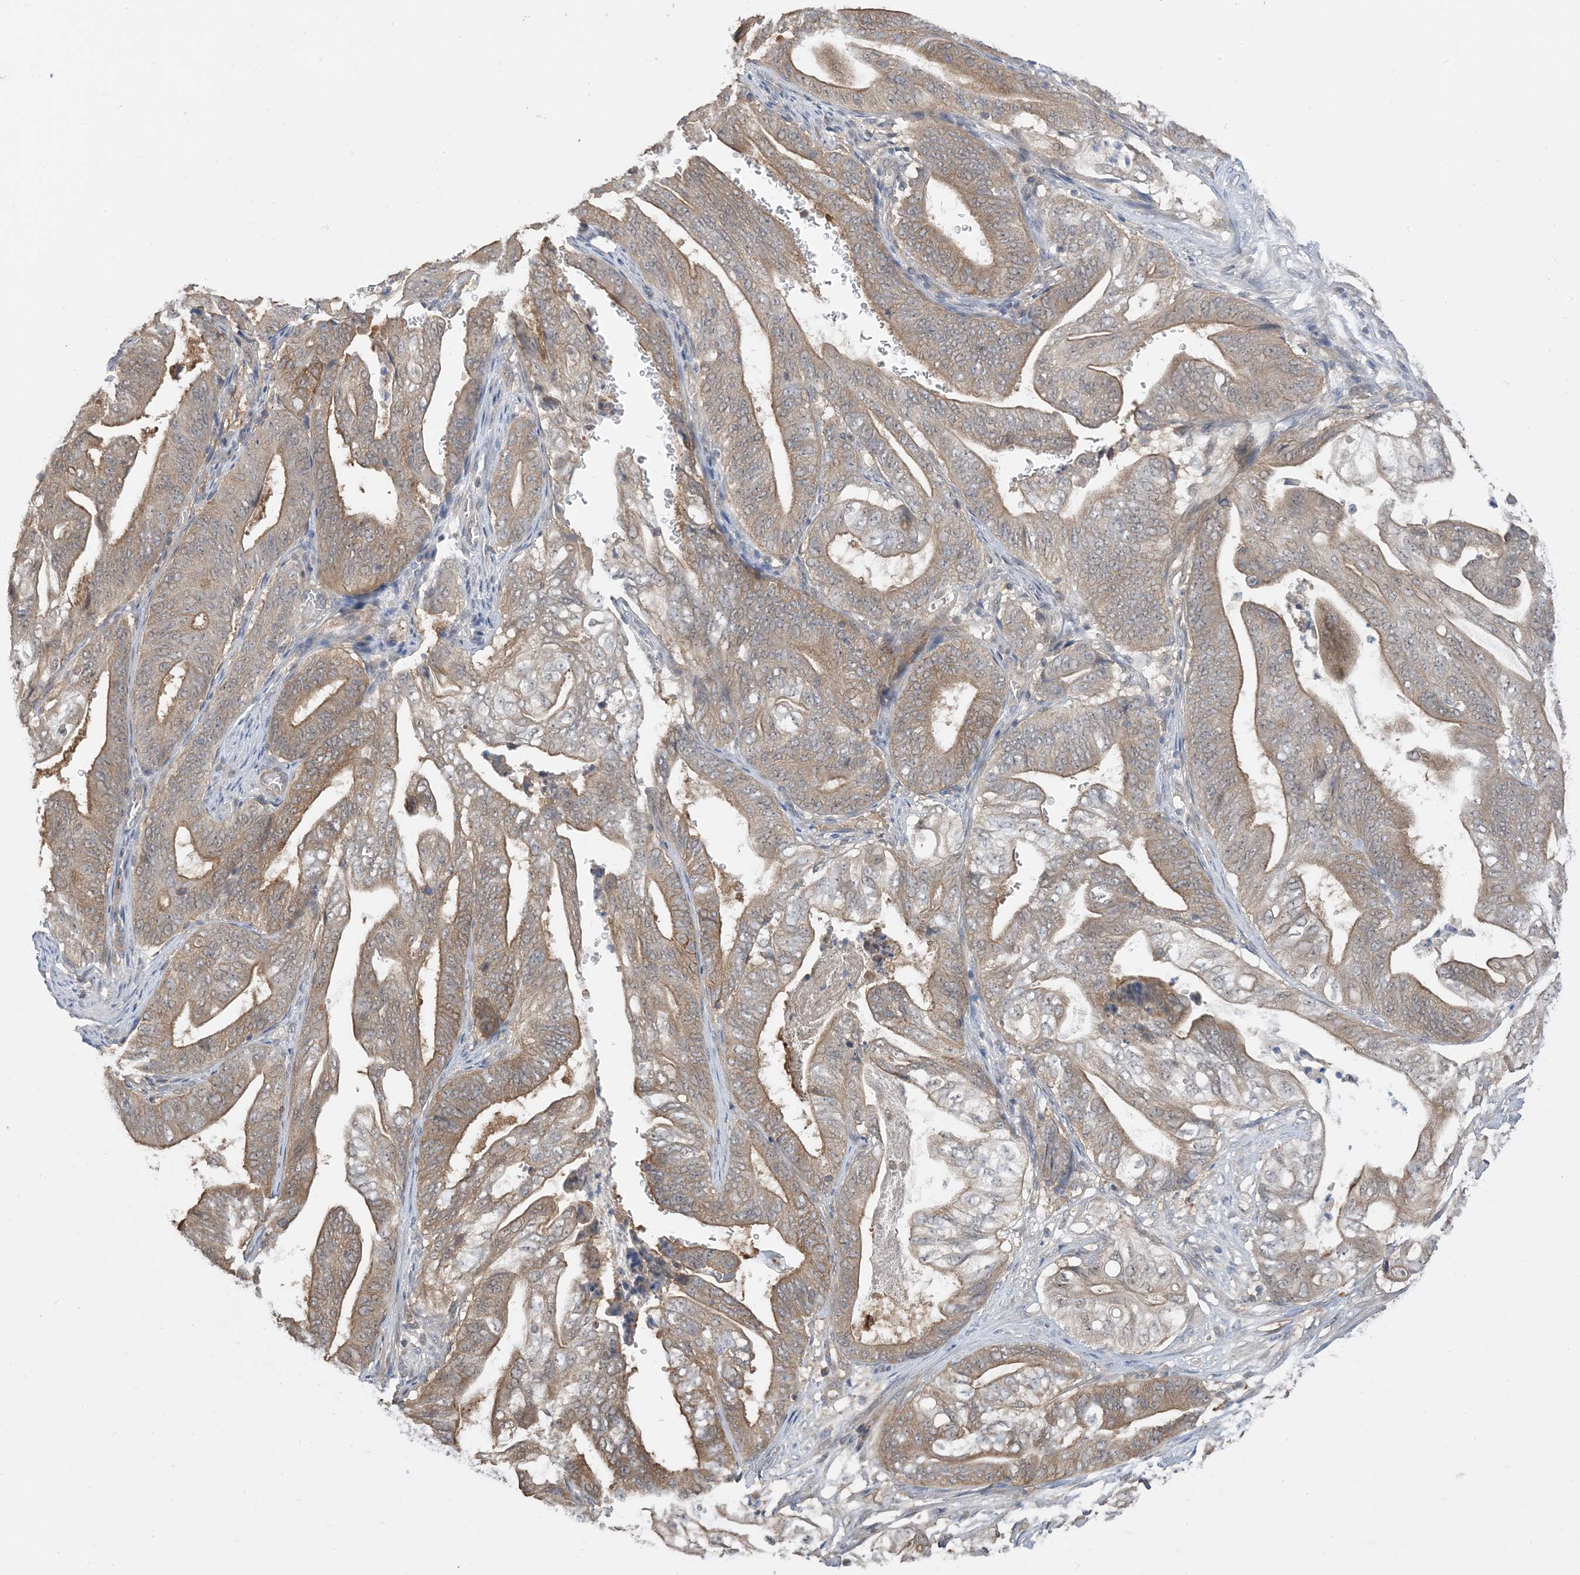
{"staining": {"intensity": "moderate", "quantity": ">75%", "location": "cytoplasmic/membranous"}, "tissue": "stomach cancer", "cell_type": "Tumor cells", "image_type": "cancer", "snomed": [{"axis": "morphology", "description": "Adenocarcinoma, NOS"}, {"axis": "topography", "description": "Stomach"}], "caption": "Immunohistochemistry staining of stomach cancer, which demonstrates medium levels of moderate cytoplasmic/membranous staining in about >75% of tumor cells indicating moderate cytoplasmic/membranous protein expression. The staining was performed using DAB (3,3'-diaminobenzidine) (brown) for protein detection and nuclei were counterstained in hematoxylin (blue).", "gene": "WDR26", "patient": {"sex": "female", "age": 73}}